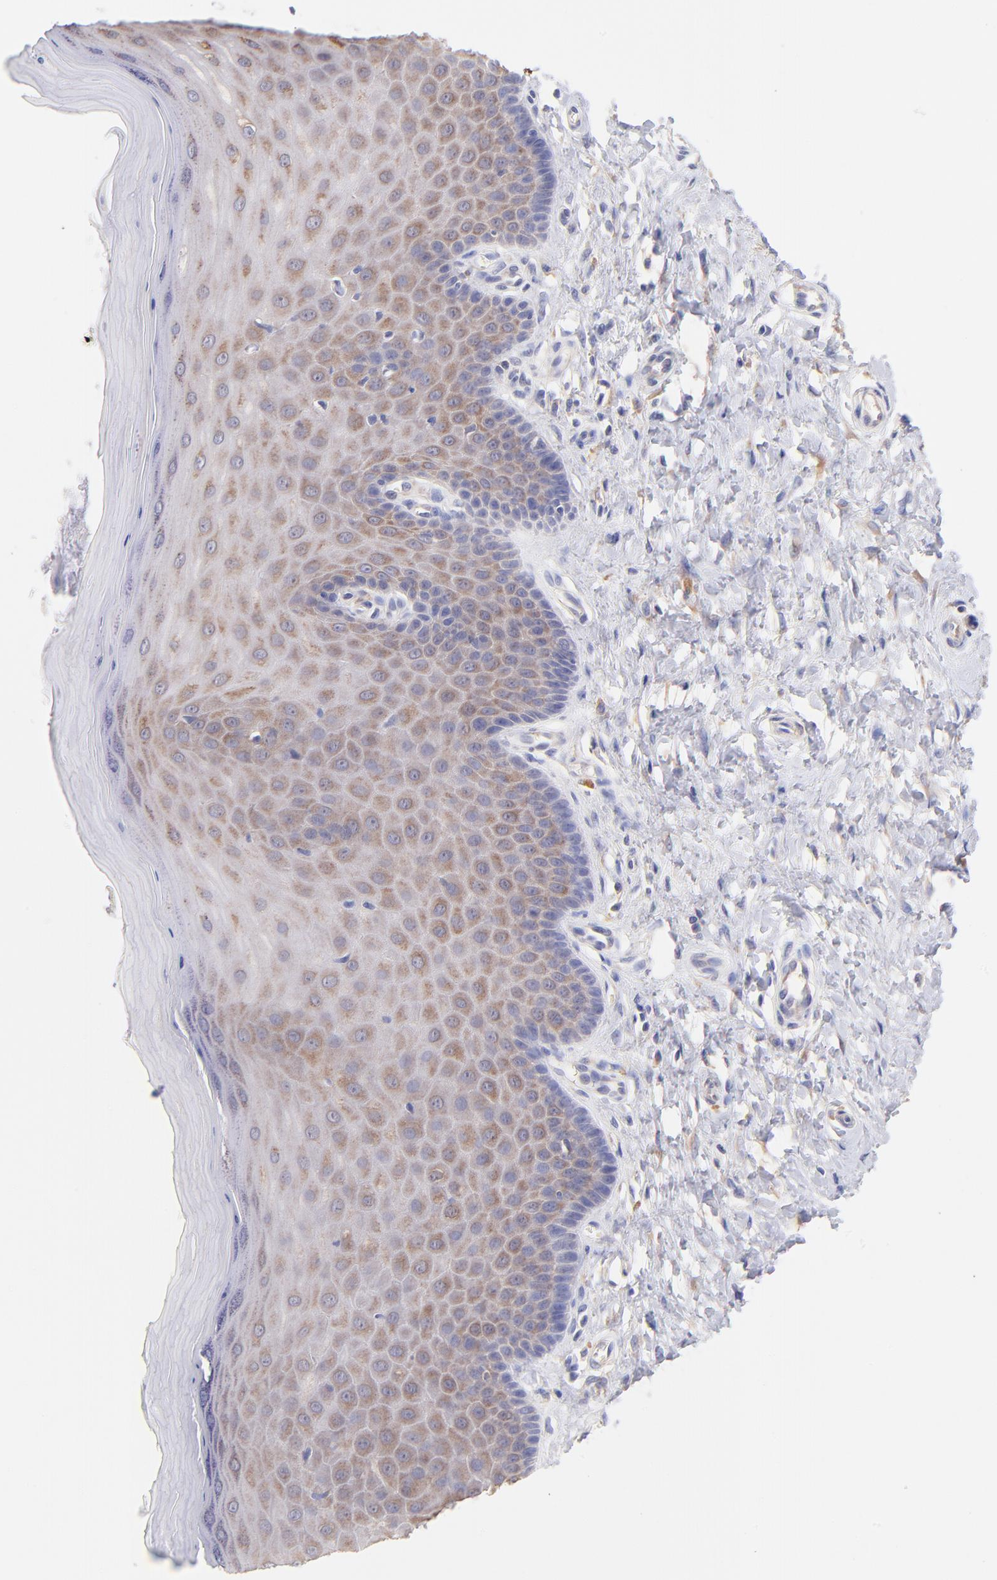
{"staining": {"intensity": "moderate", "quantity": ">75%", "location": "cytoplasmic/membranous"}, "tissue": "cervix", "cell_type": "Glandular cells", "image_type": "normal", "snomed": [{"axis": "morphology", "description": "Normal tissue, NOS"}, {"axis": "topography", "description": "Cervix"}], "caption": "Brown immunohistochemical staining in unremarkable human cervix exhibits moderate cytoplasmic/membranous expression in about >75% of glandular cells. The staining is performed using DAB (3,3'-diaminobenzidine) brown chromogen to label protein expression. The nuclei are counter-stained blue using hematoxylin.", "gene": "RPL11", "patient": {"sex": "female", "age": 55}}